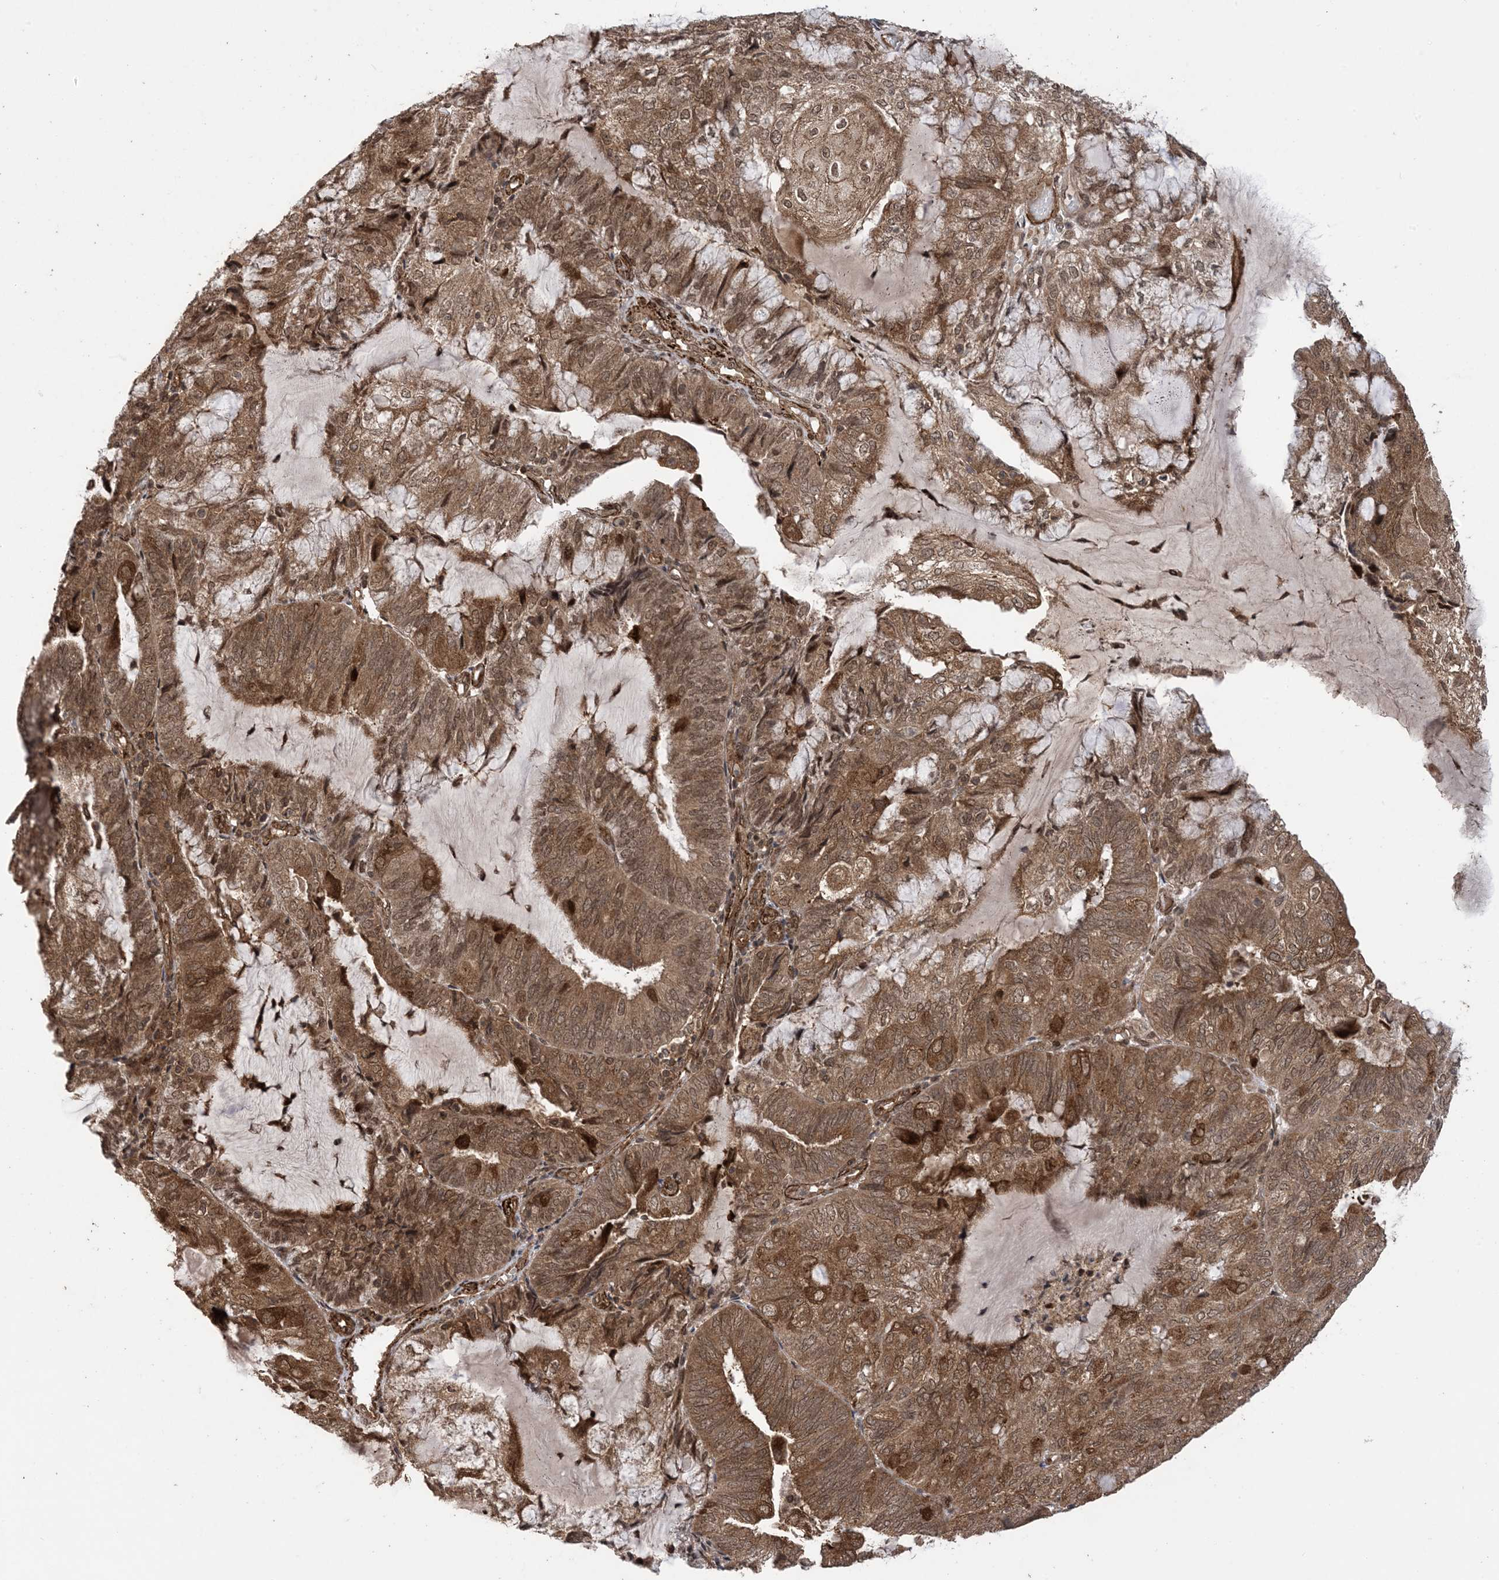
{"staining": {"intensity": "moderate", "quantity": ">75%", "location": "cytoplasmic/membranous,nuclear"}, "tissue": "endometrial cancer", "cell_type": "Tumor cells", "image_type": "cancer", "snomed": [{"axis": "morphology", "description": "Adenocarcinoma, NOS"}, {"axis": "topography", "description": "Endometrium"}], "caption": "Protein staining of endometrial adenocarcinoma tissue shows moderate cytoplasmic/membranous and nuclear staining in about >75% of tumor cells. Immunohistochemistry stains the protein of interest in brown and the nuclei are stained blue.", "gene": "ZNF511", "patient": {"sex": "female", "age": 81}}